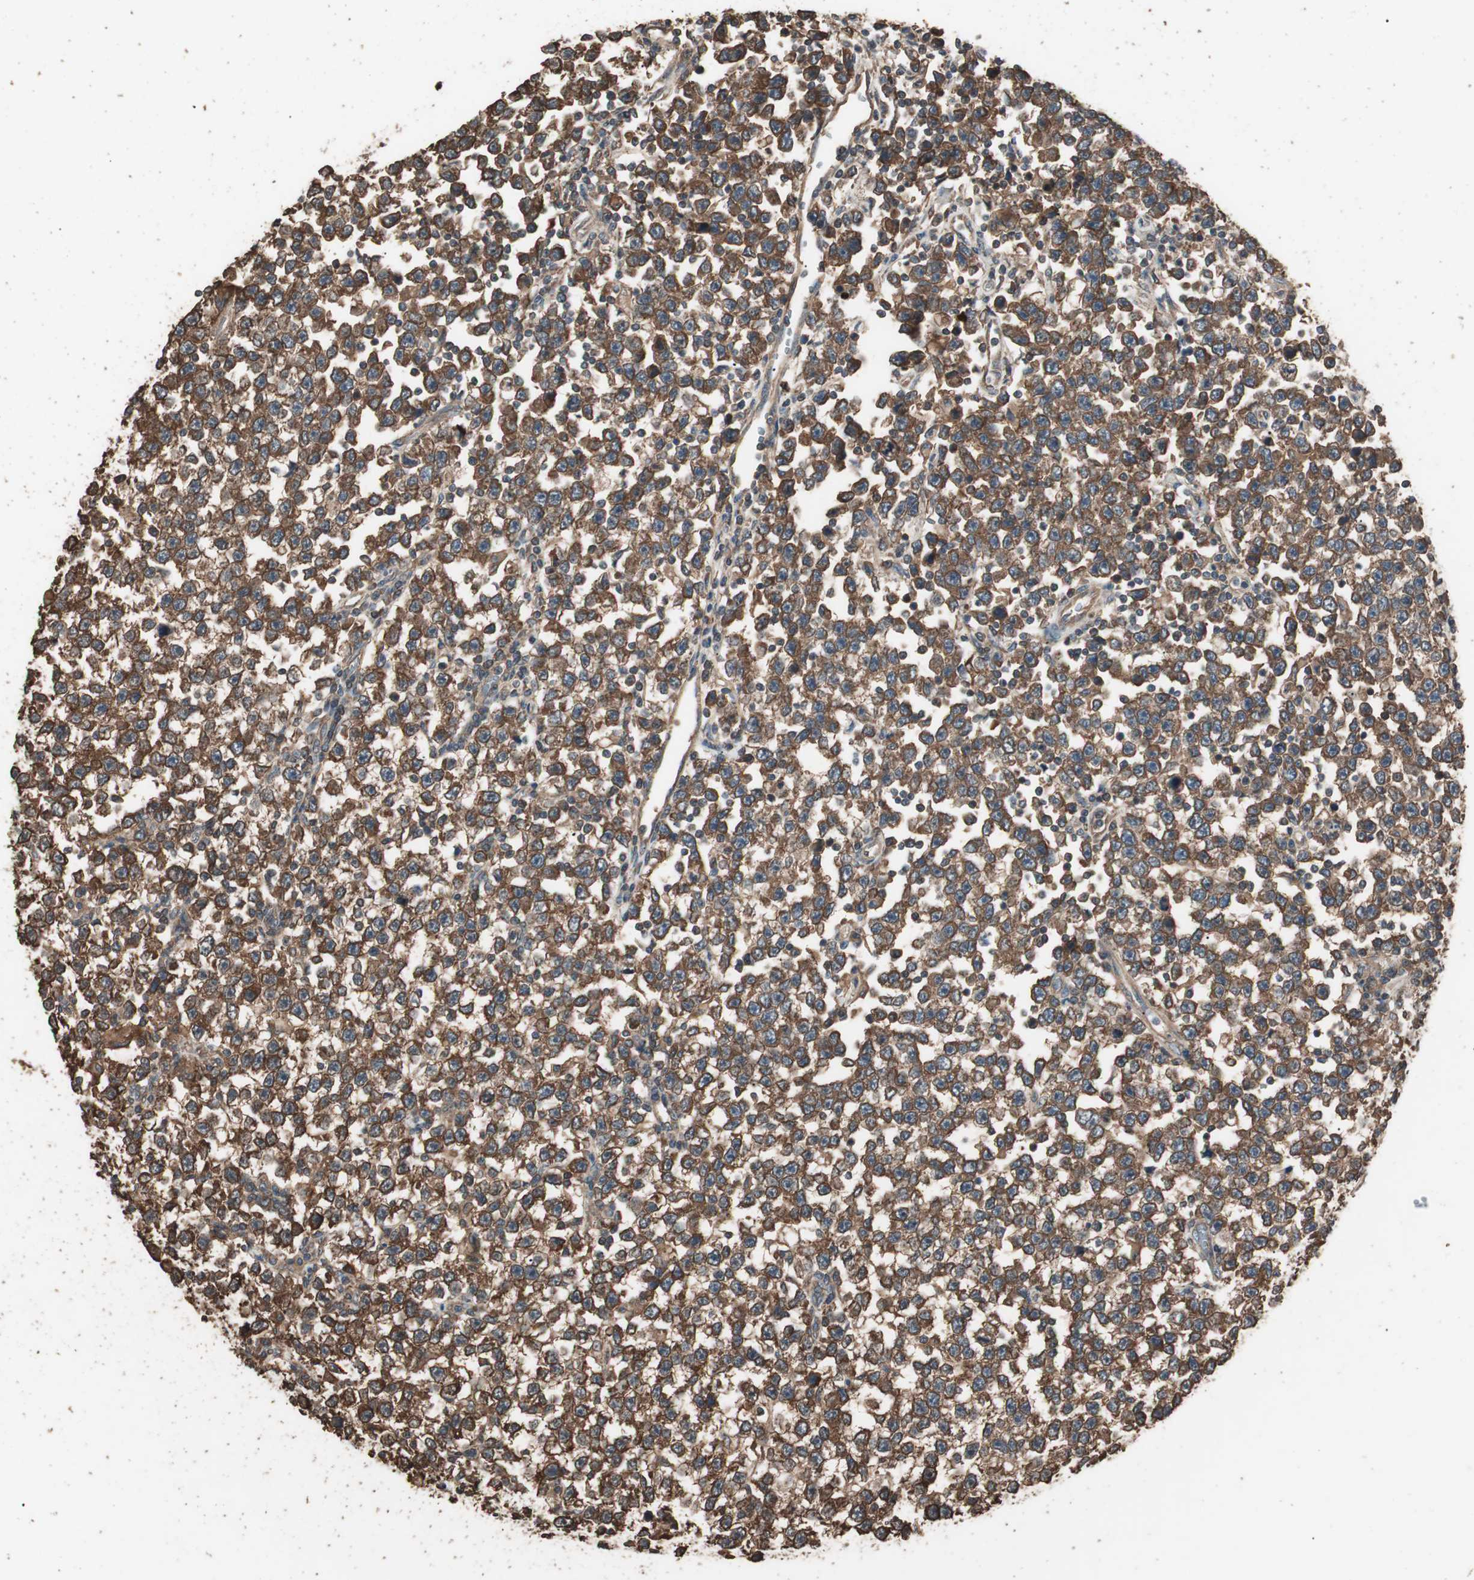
{"staining": {"intensity": "strong", "quantity": ">75%", "location": "cytoplasmic/membranous"}, "tissue": "testis cancer", "cell_type": "Tumor cells", "image_type": "cancer", "snomed": [{"axis": "morphology", "description": "Seminoma, NOS"}, {"axis": "topography", "description": "Testis"}], "caption": "Approximately >75% of tumor cells in human testis cancer (seminoma) demonstrate strong cytoplasmic/membranous protein expression as visualized by brown immunohistochemical staining.", "gene": "CCN4", "patient": {"sex": "male", "age": 43}}